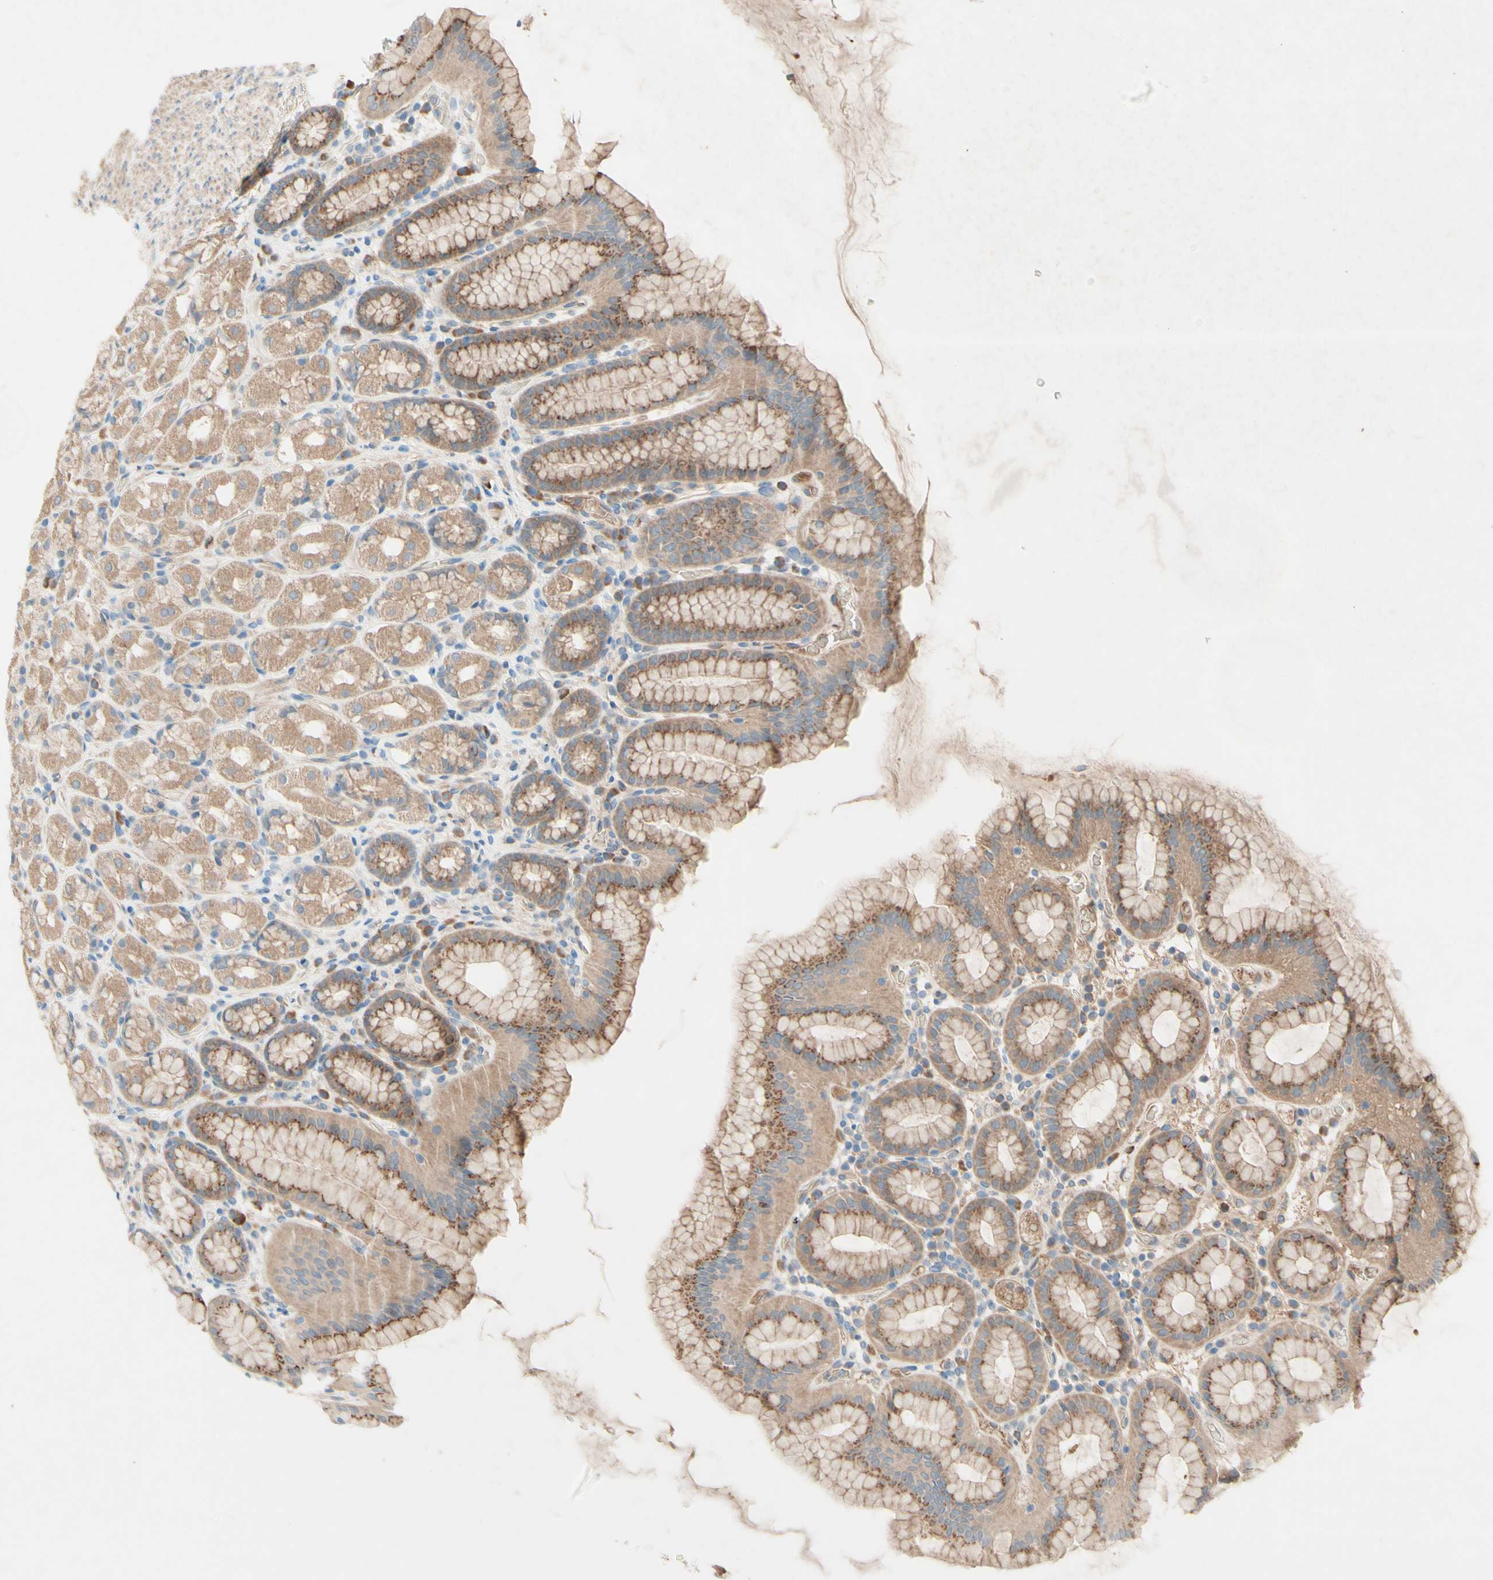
{"staining": {"intensity": "moderate", "quantity": ">75%", "location": "cytoplasmic/membranous"}, "tissue": "stomach", "cell_type": "Glandular cells", "image_type": "normal", "snomed": [{"axis": "morphology", "description": "Normal tissue, NOS"}, {"axis": "topography", "description": "Stomach, upper"}], "caption": "Moderate cytoplasmic/membranous positivity is appreciated in about >75% of glandular cells in normal stomach.", "gene": "IL2", "patient": {"sex": "male", "age": 68}}